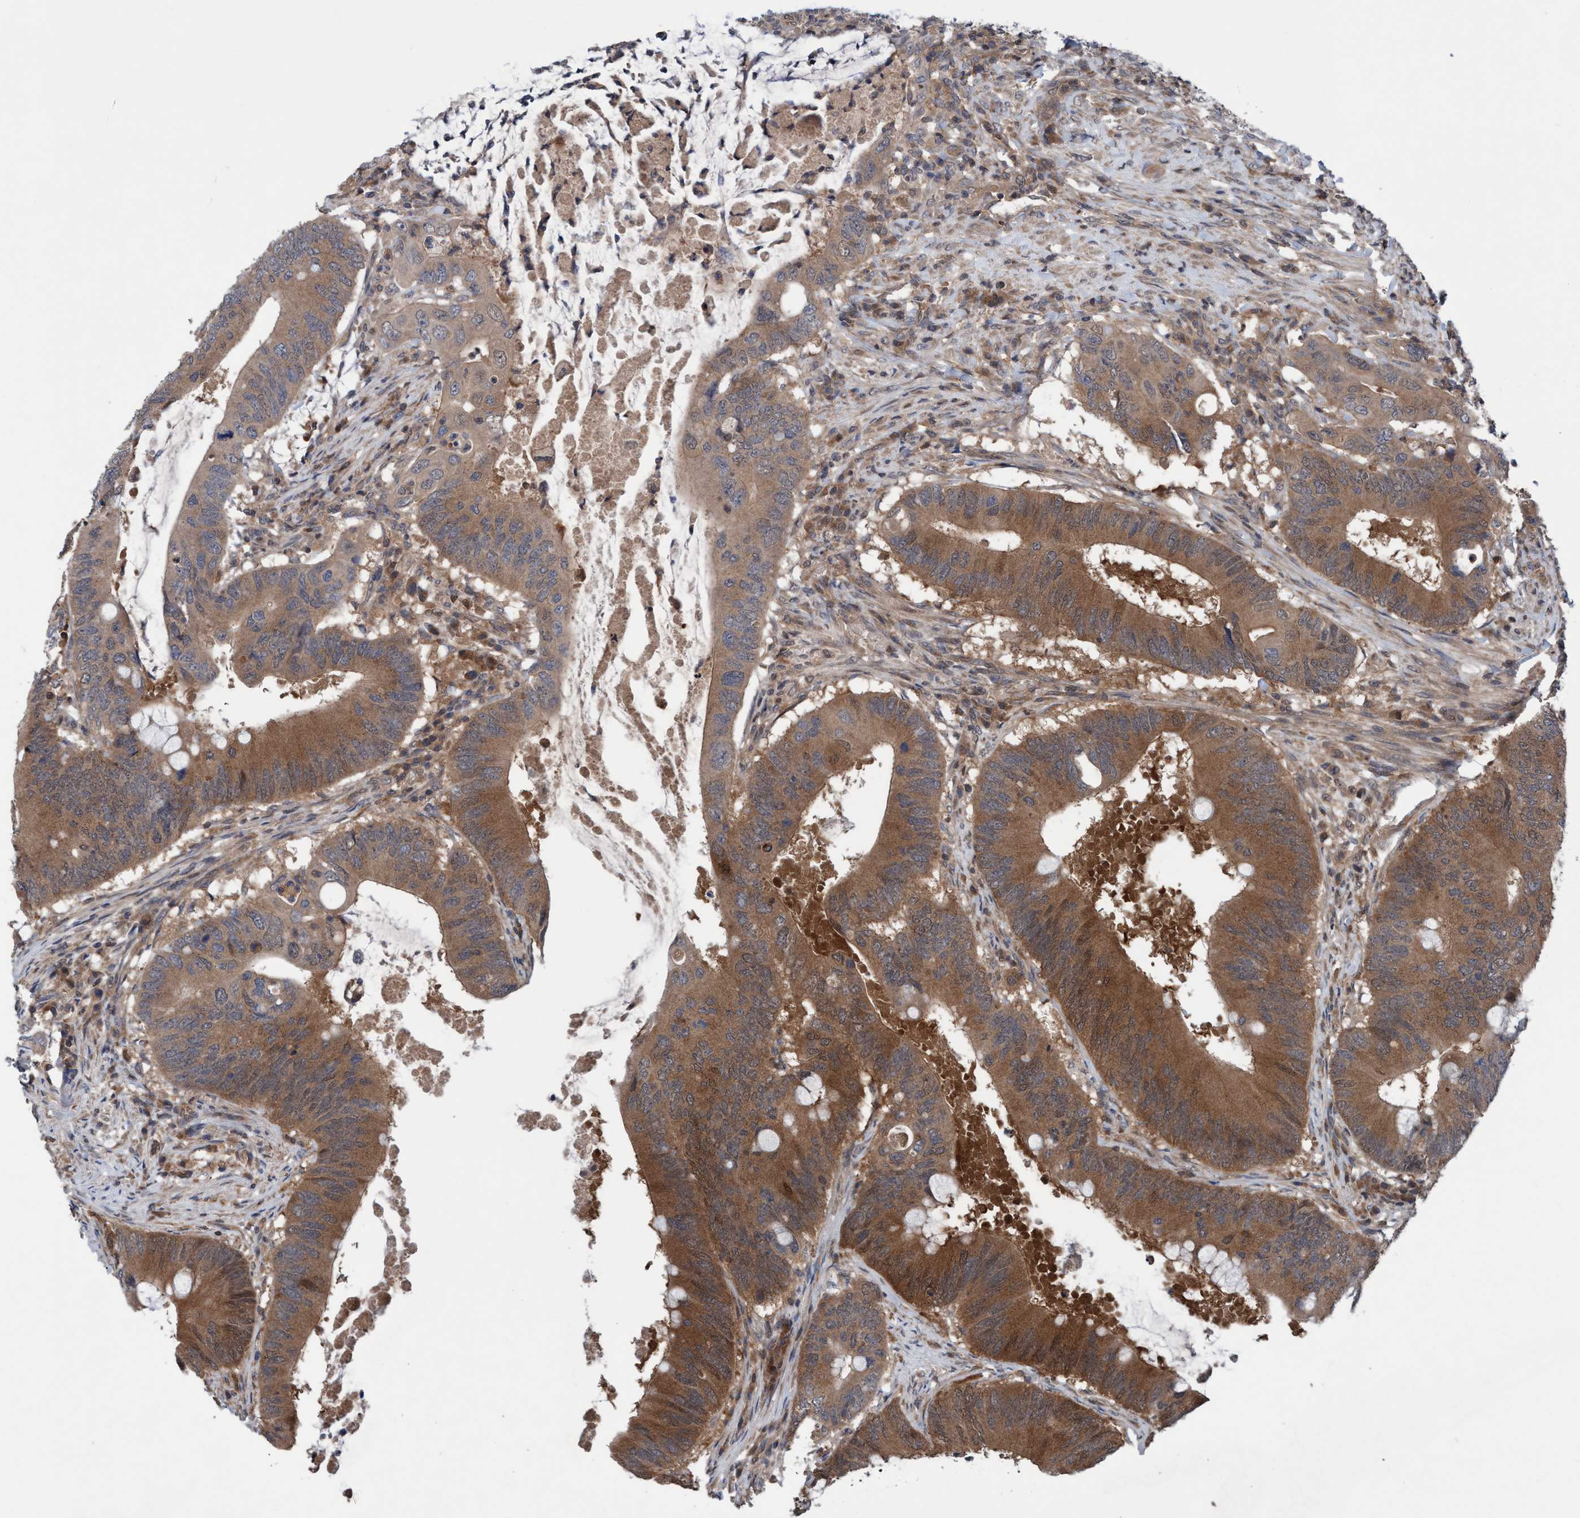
{"staining": {"intensity": "moderate", "quantity": ">75%", "location": "cytoplasmic/membranous"}, "tissue": "colorectal cancer", "cell_type": "Tumor cells", "image_type": "cancer", "snomed": [{"axis": "morphology", "description": "Adenocarcinoma, NOS"}, {"axis": "topography", "description": "Colon"}], "caption": "The photomicrograph demonstrates staining of colorectal adenocarcinoma, revealing moderate cytoplasmic/membranous protein positivity (brown color) within tumor cells.", "gene": "GLOD4", "patient": {"sex": "male", "age": 71}}